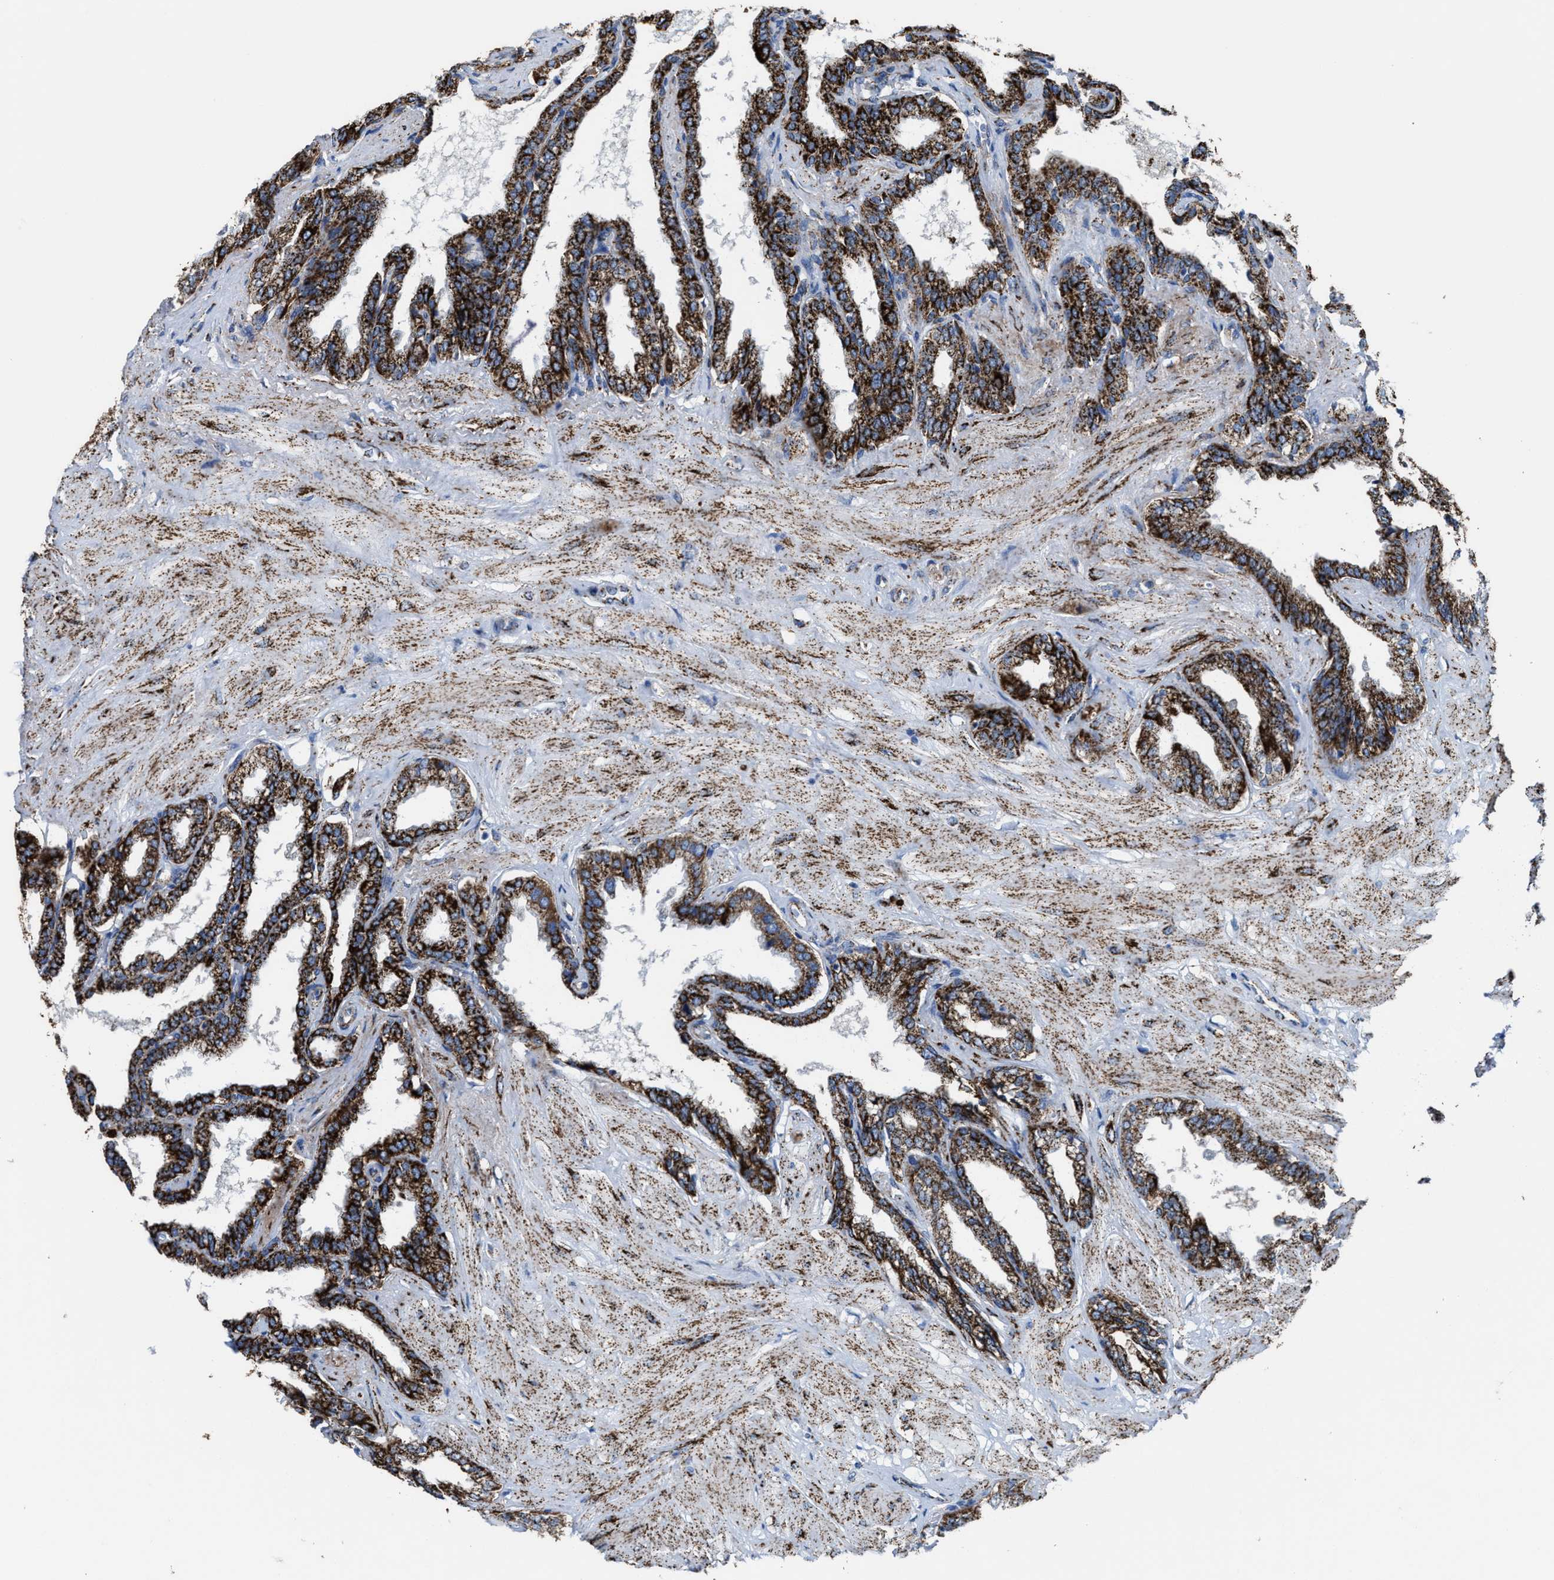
{"staining": {"intensity": "strong", "quantity": ">75%", "location": "cytoplasmic/membranous"}, "tissue": "seminal vesicle", "cell_type": "Glandular cells", "image_type": "normal", "snomed": [{"axis": "morphology", "description": "Normal tissue, NOS"}, {"axis": "topography", "description": "Seminal veicle"}], "caption": "High-magnification brightfield microscopy of benign seminal vesicle stained with DAB (3,3'-diaminobenzidine) (brown) and counterstained with hematoxylin (blue). glandular cells exhibit strong cytoplasmic/membranous staining is identified in approximately>75% of cells.", "gene": "ALDH1B1", "patient": {"sex": "male", "age": 46}}